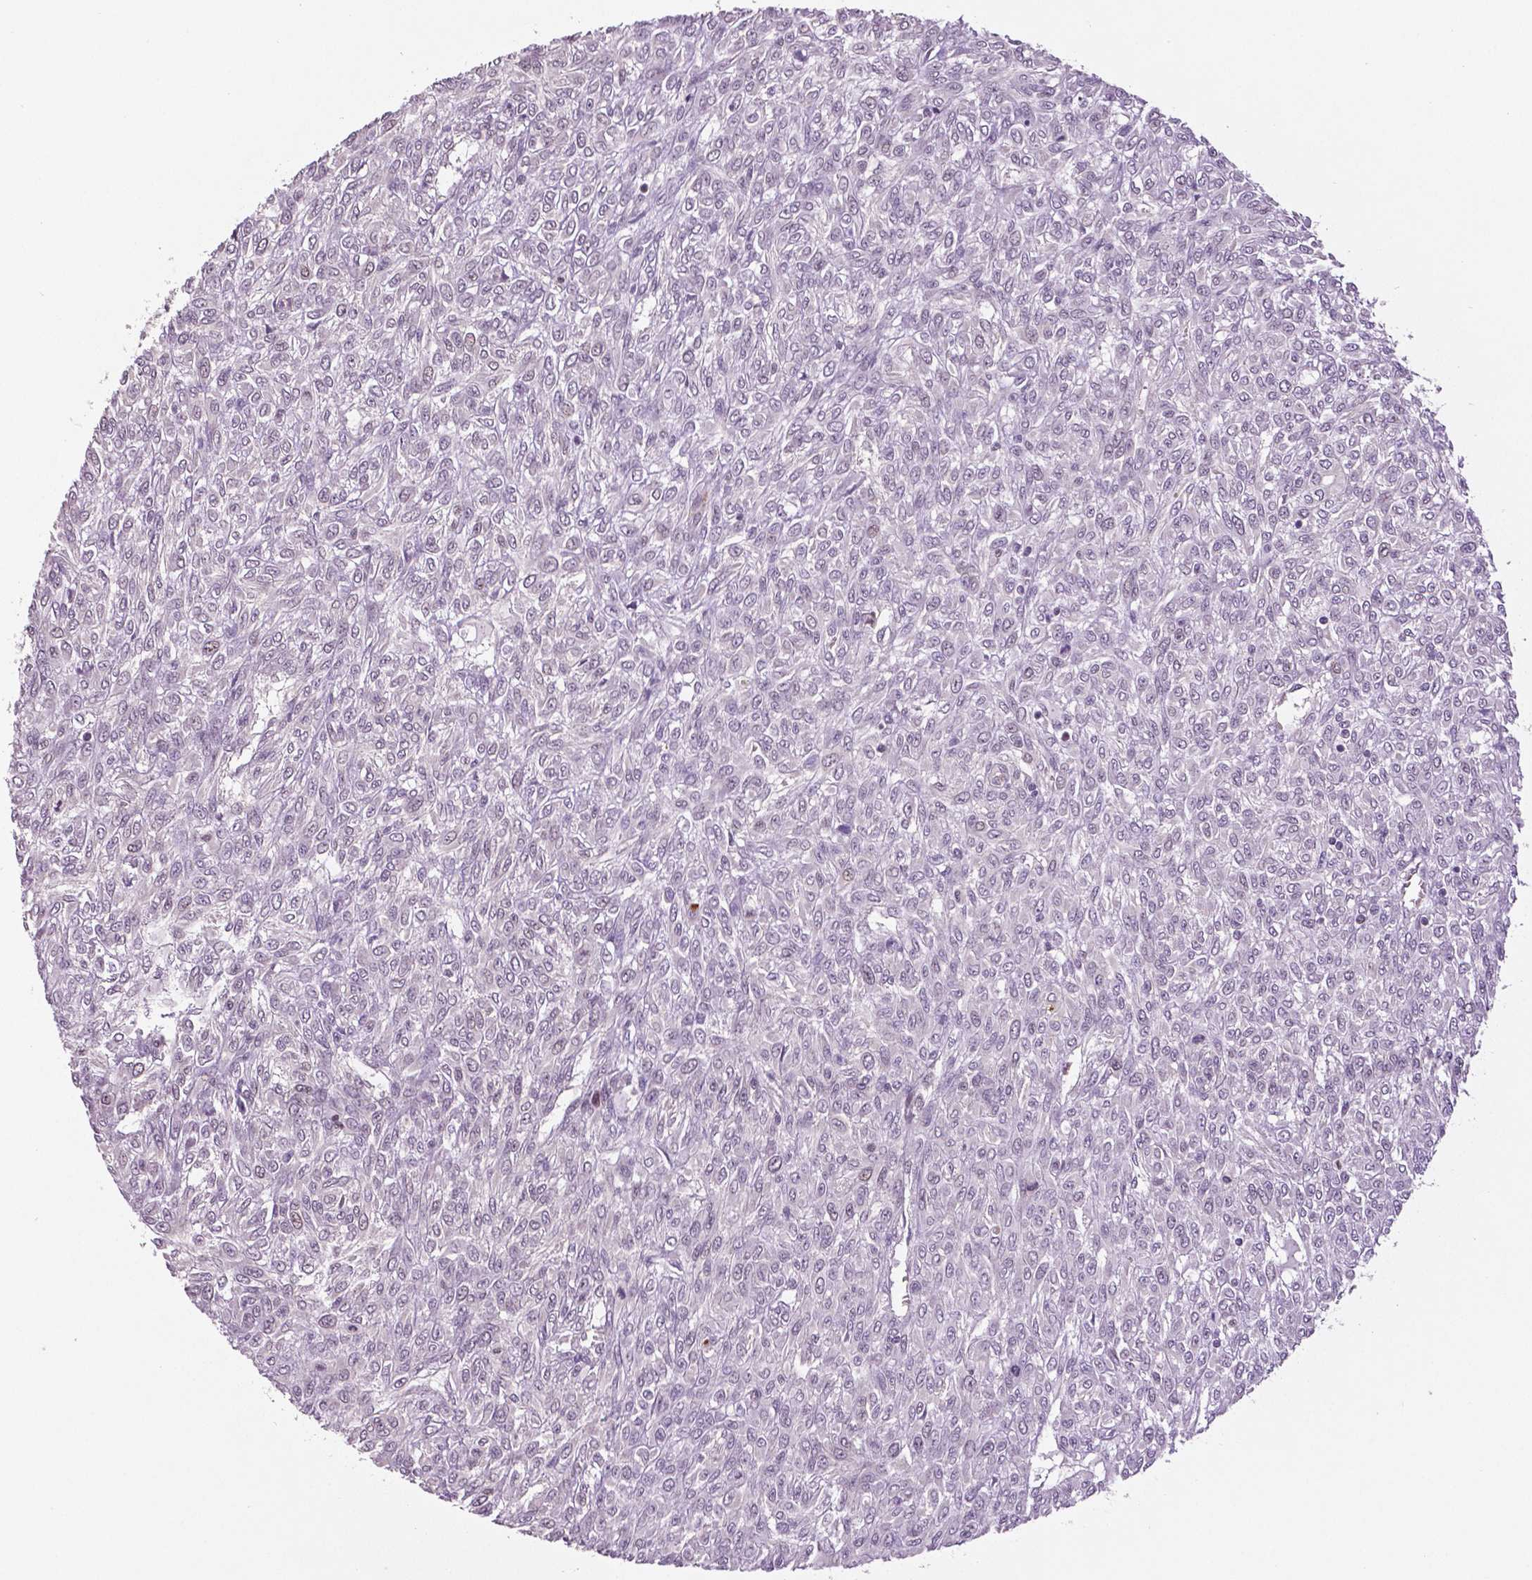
{"staining": {"intensity": "negative", "quantity": "none", "location": "none"}, "tissue": "renal cancer", "cell_type": "Tumor cells", "image_type": "cancer", "snomed": [{"axis": "morphology", "description": "Adenocarcinoma, NOS"}, {"axis": "topography", "description": "Kidney"}], "caption": "Adenocarcinoma (renal) was stained to show a protein in brown. There is no significant positivity in tumor cells. (Brightfield microscopy of DAB (3,3'-diaminobenzidine) immunohistochemistry at high magnification).", "gene": "MKI67", "patient": {"sex": "male", "age": 58}}